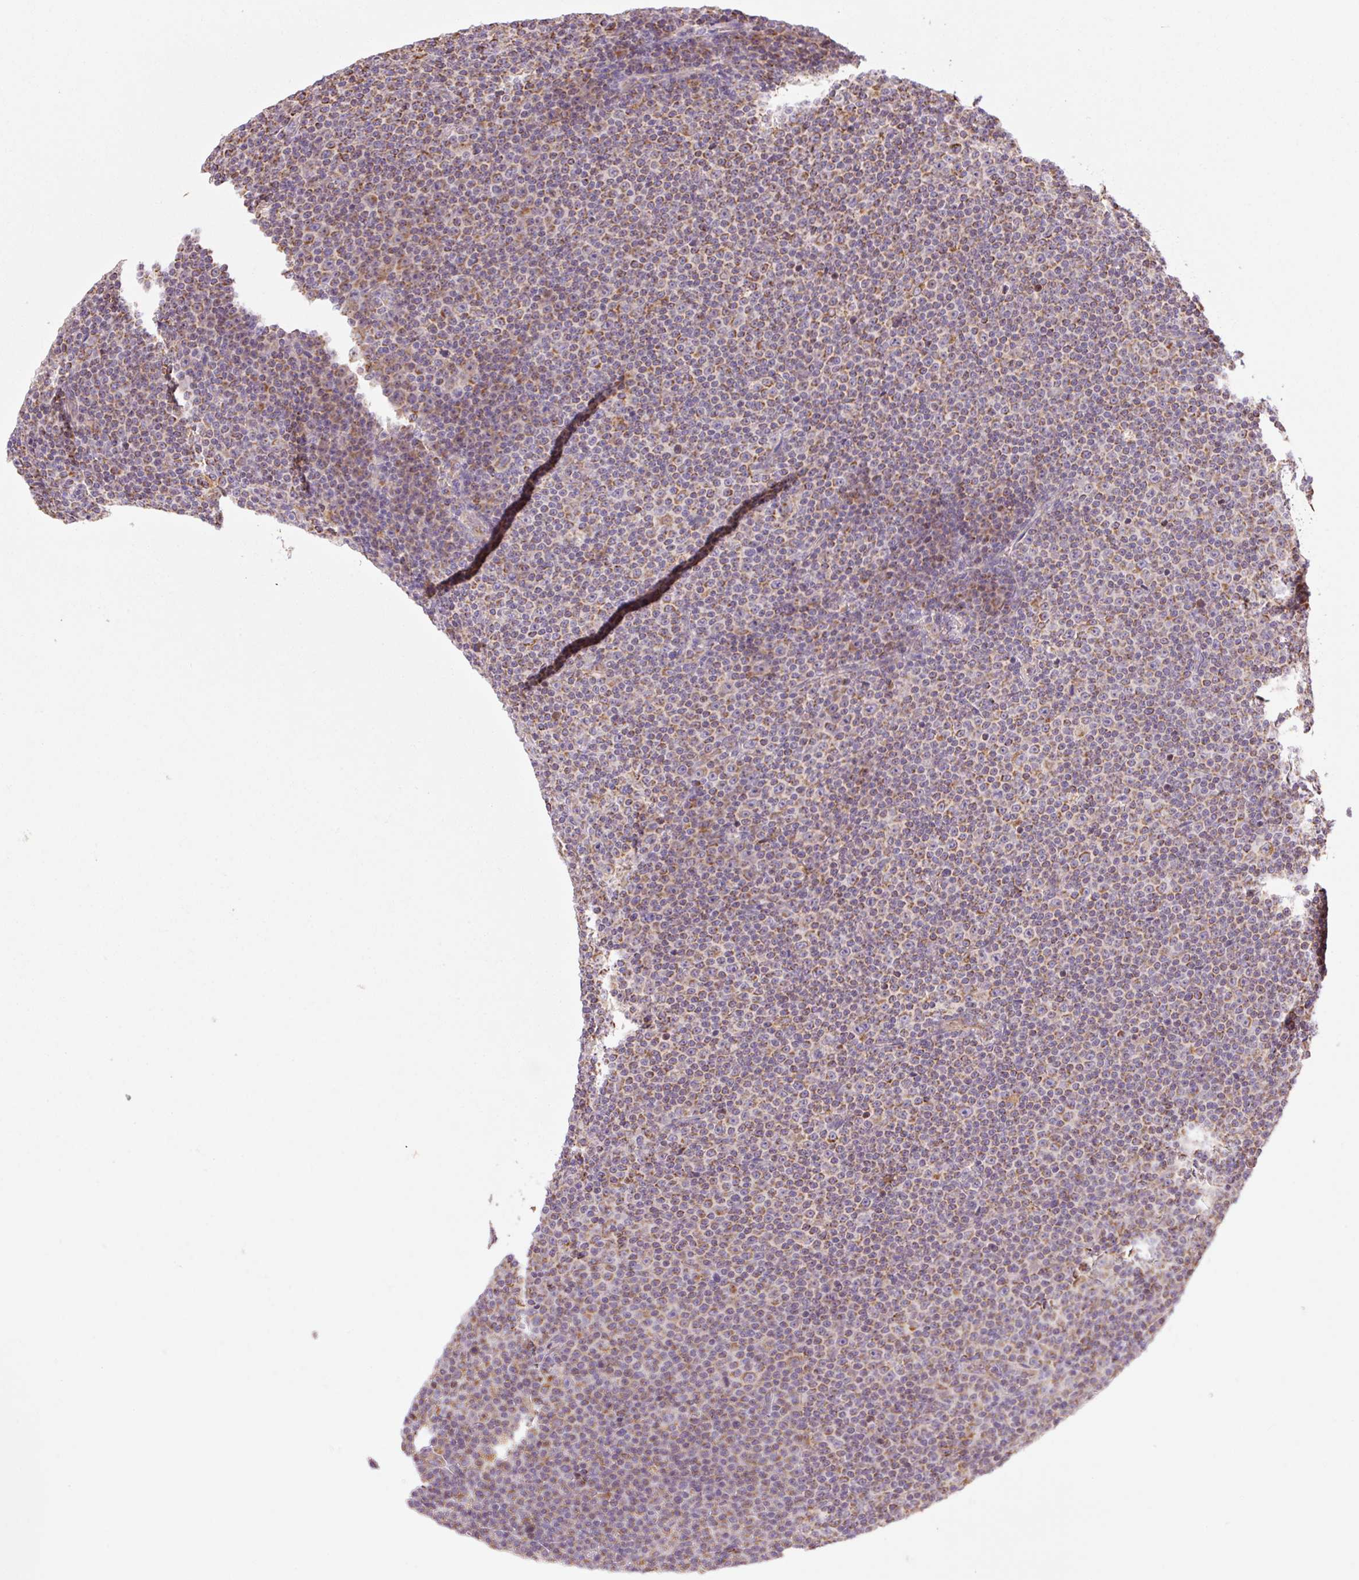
{"staining": {"intensity": "moderate", "quantity": "<25%", "location": "cytoplasmic/membranous"}, "tissue": "lymphoma", "cell_type": "Tumor cells", "image_type": "cancer", "snomed": [{"axis": "morphology", "description": "Malignant lymphoma, non-Hodgkin's type, Low grade"}, {"axis": "topography", "description": "Lymph node"}], "caption": "This photomicrograph exhibits lymphoma stained with IHC to label a protein in brown. The cytoplasmic/membranous of tumor cells show moderate positivity for the protein. Nuclei are counter-stained blue.", "gene": "GOSR2", "patient": {"sex": "female", "age": 67}}